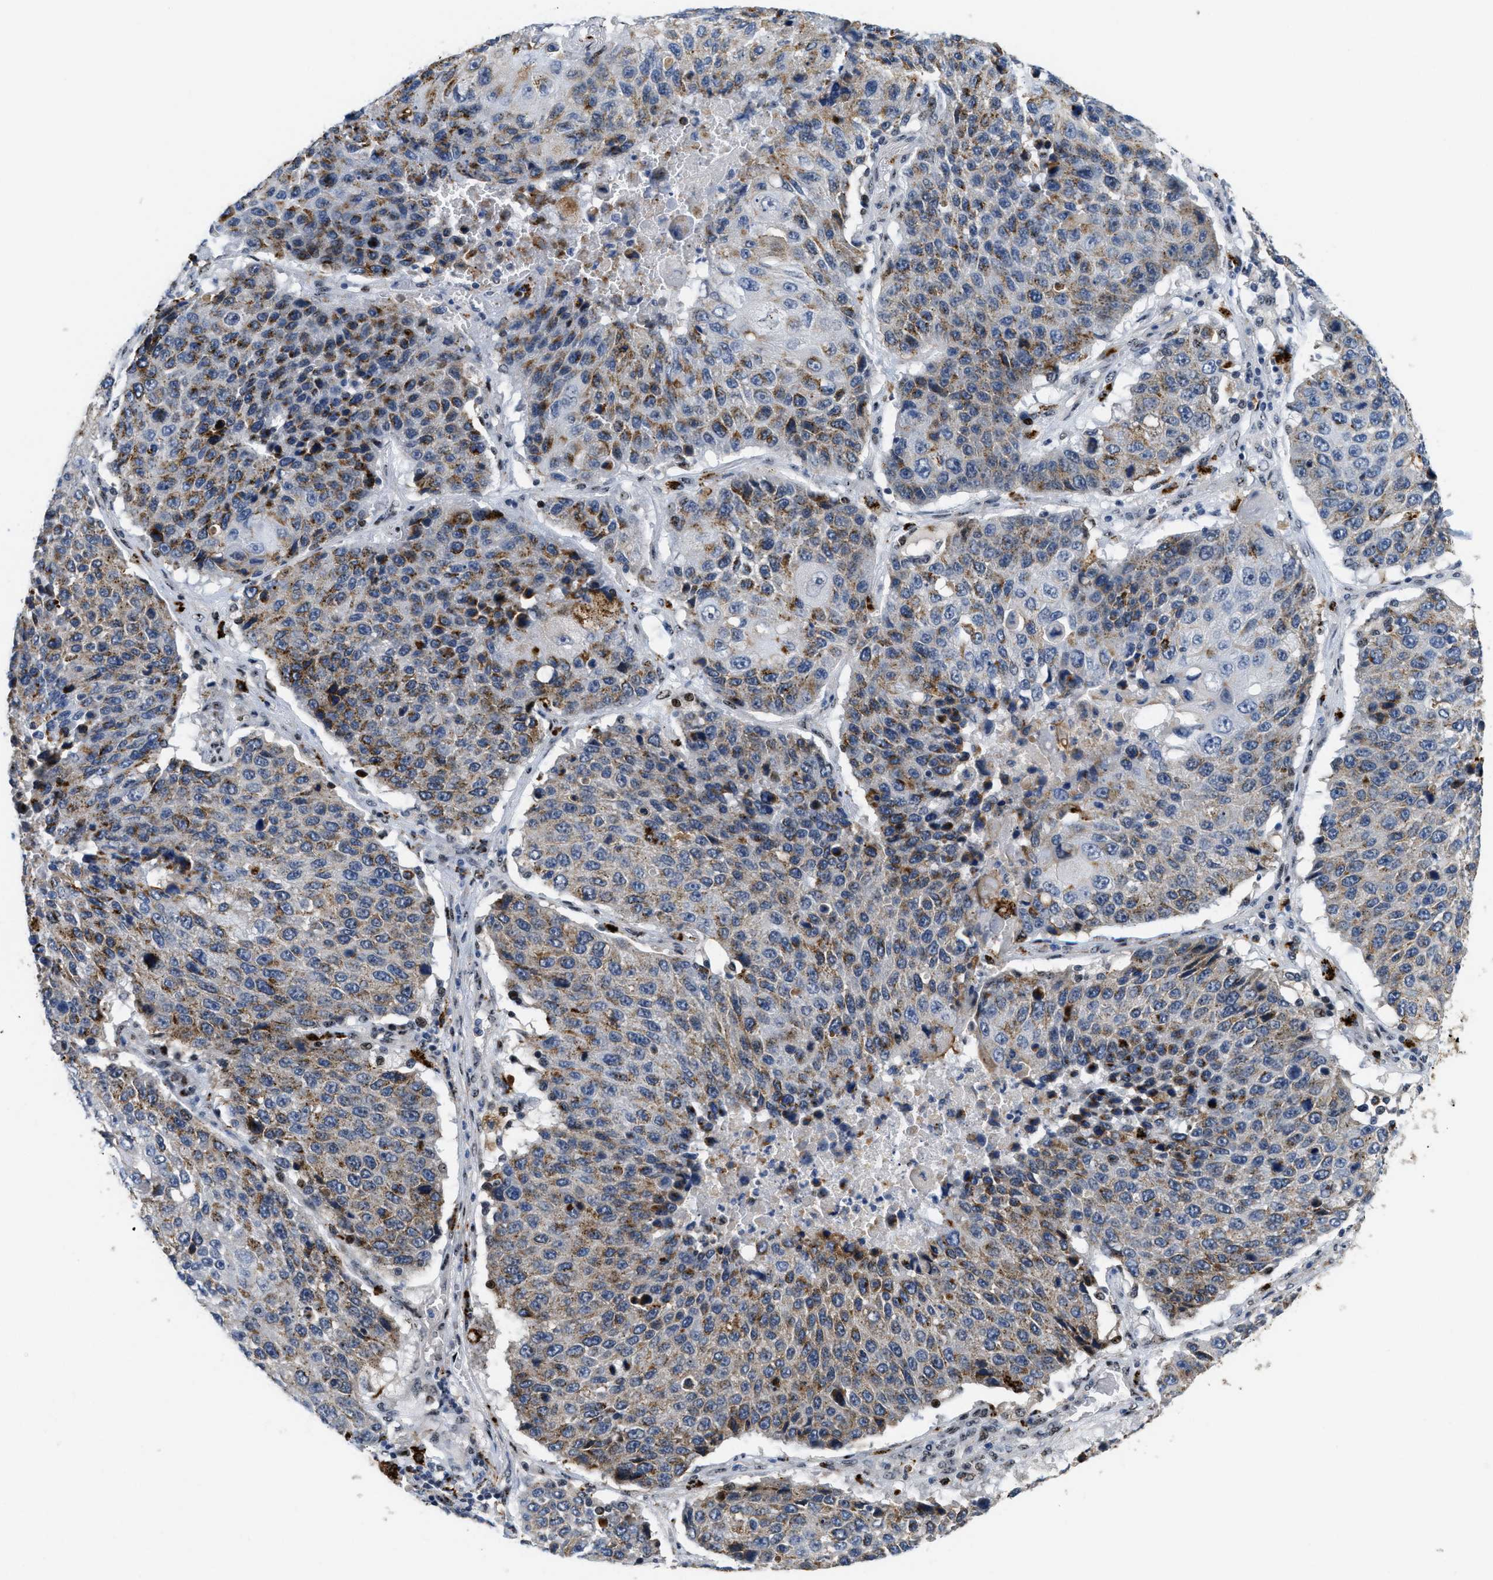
{"staining": {"intensity": "moderate", "quantity": "25%-75%", "location": "cytoplasmic/membranous"}, "tissue": "lung cancer", "cell_type": "Tumor cells", "image_type": "cancer", "snomed": [{"axis": "morphology", "description": "Squamous cell carcinoma, NOS"}, {"axis": "topography", "description": "Lung"}], "caption": "The micrograph displays immunohistochemical staining of lung cancer. There is moderate cytoplasmic/membranous positivity is present in about 25%-75% of tumor cells. Nuclei are stained in blue.", "gene": "BMPR2", "patient": {"sex": "male", "age": 61}}